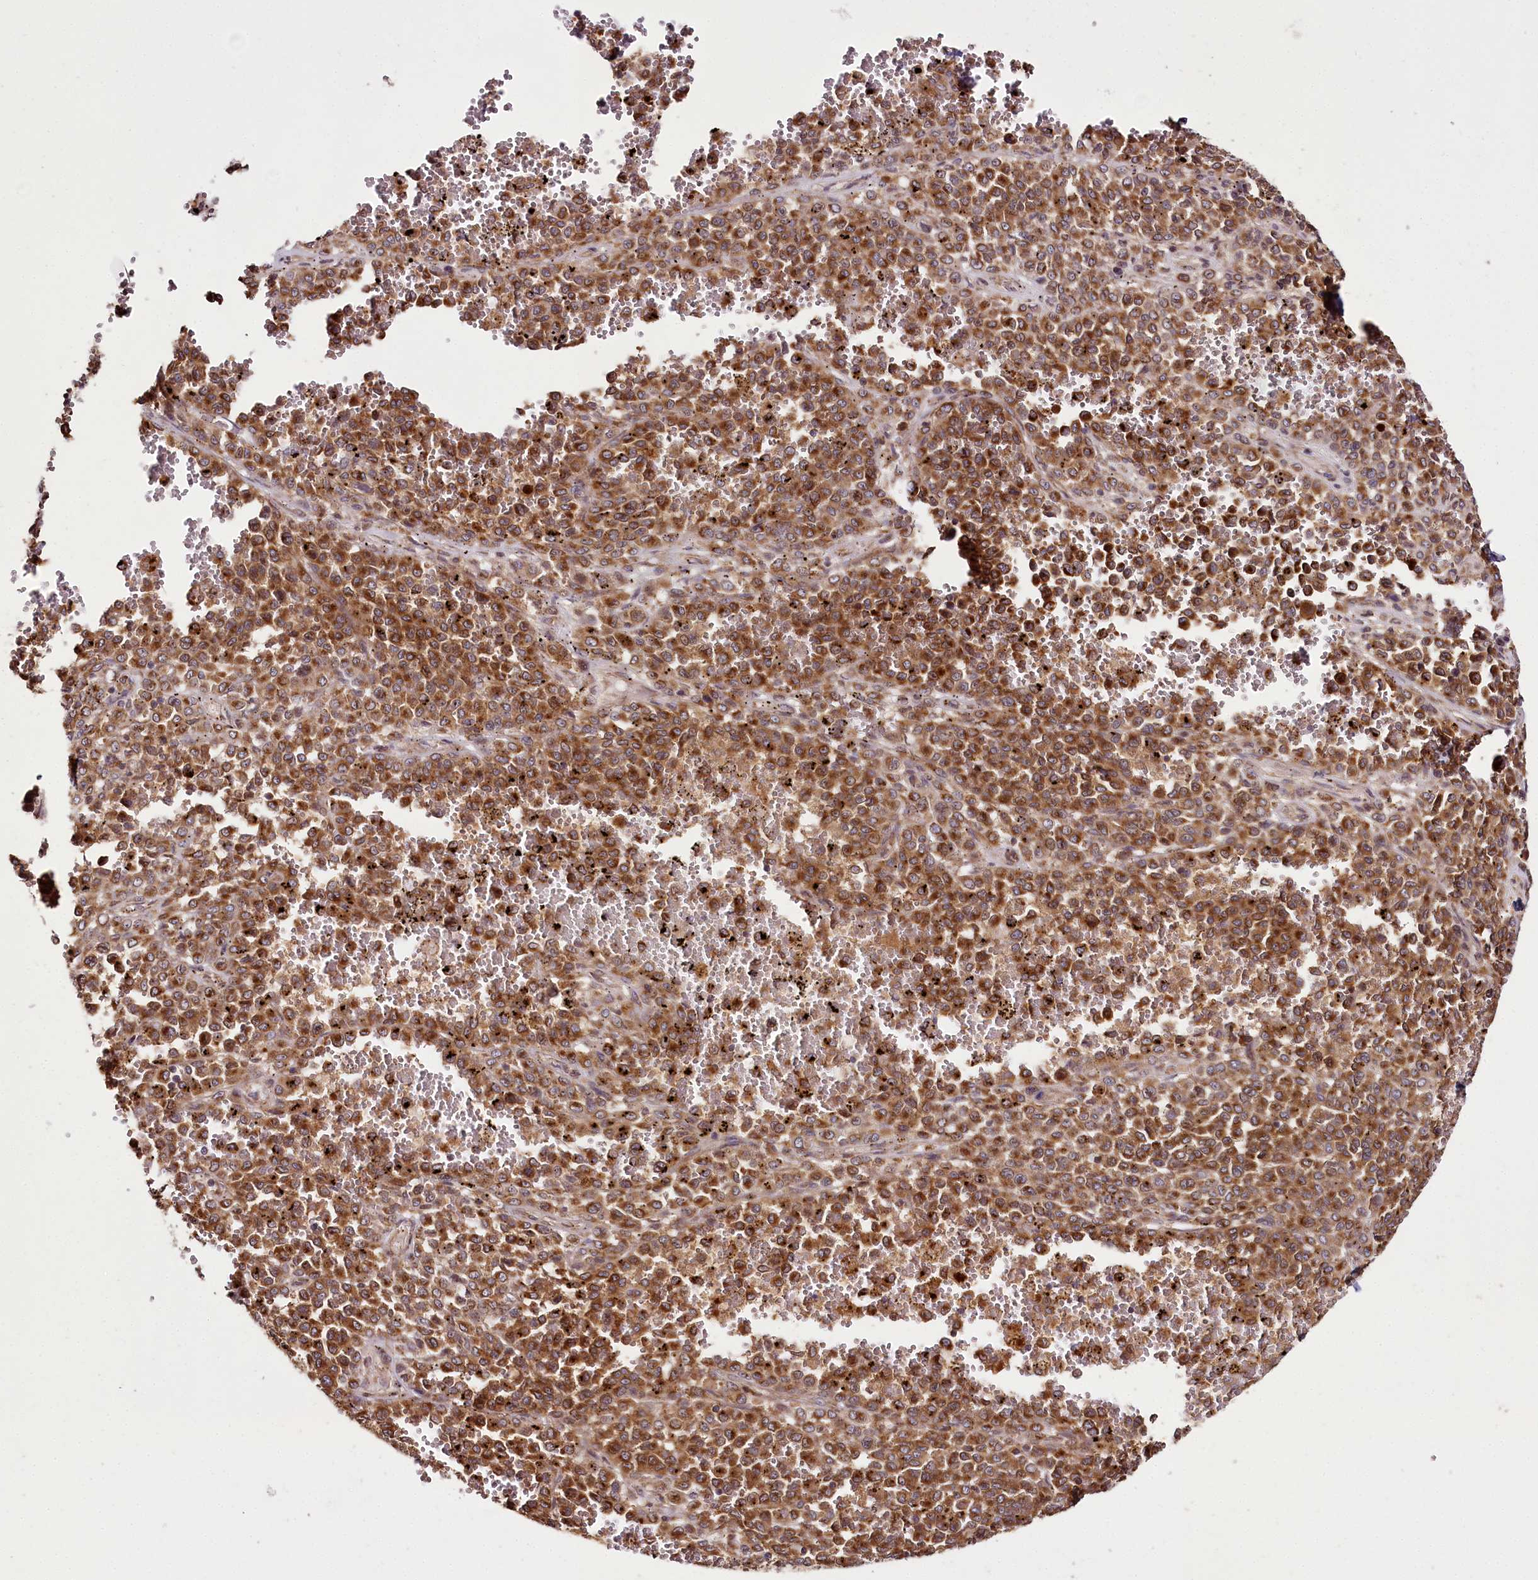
{"staining": {"intensity": "strong", "quantity": ">75%", "location": "cytoplasmic/membranous"}, "tissue": "melanoma", "cell_type": "Tumor cells", "image_type": "cancer", "snomed": [{"axis": "morphology", "description": "Malignant melanoma, Metastatic site"}, {"axis": "topography", "description": "Pancreas"}], "caption": "IHC micrograph of human malignant melanoma (metastatic site) stained for a protein (brown), which displays high levels of strong cytoplasmic/membranous staining in about >75% of tumor cells.", "gene": "RAB7A", "patient": {"sex": "female", "age": 30}}